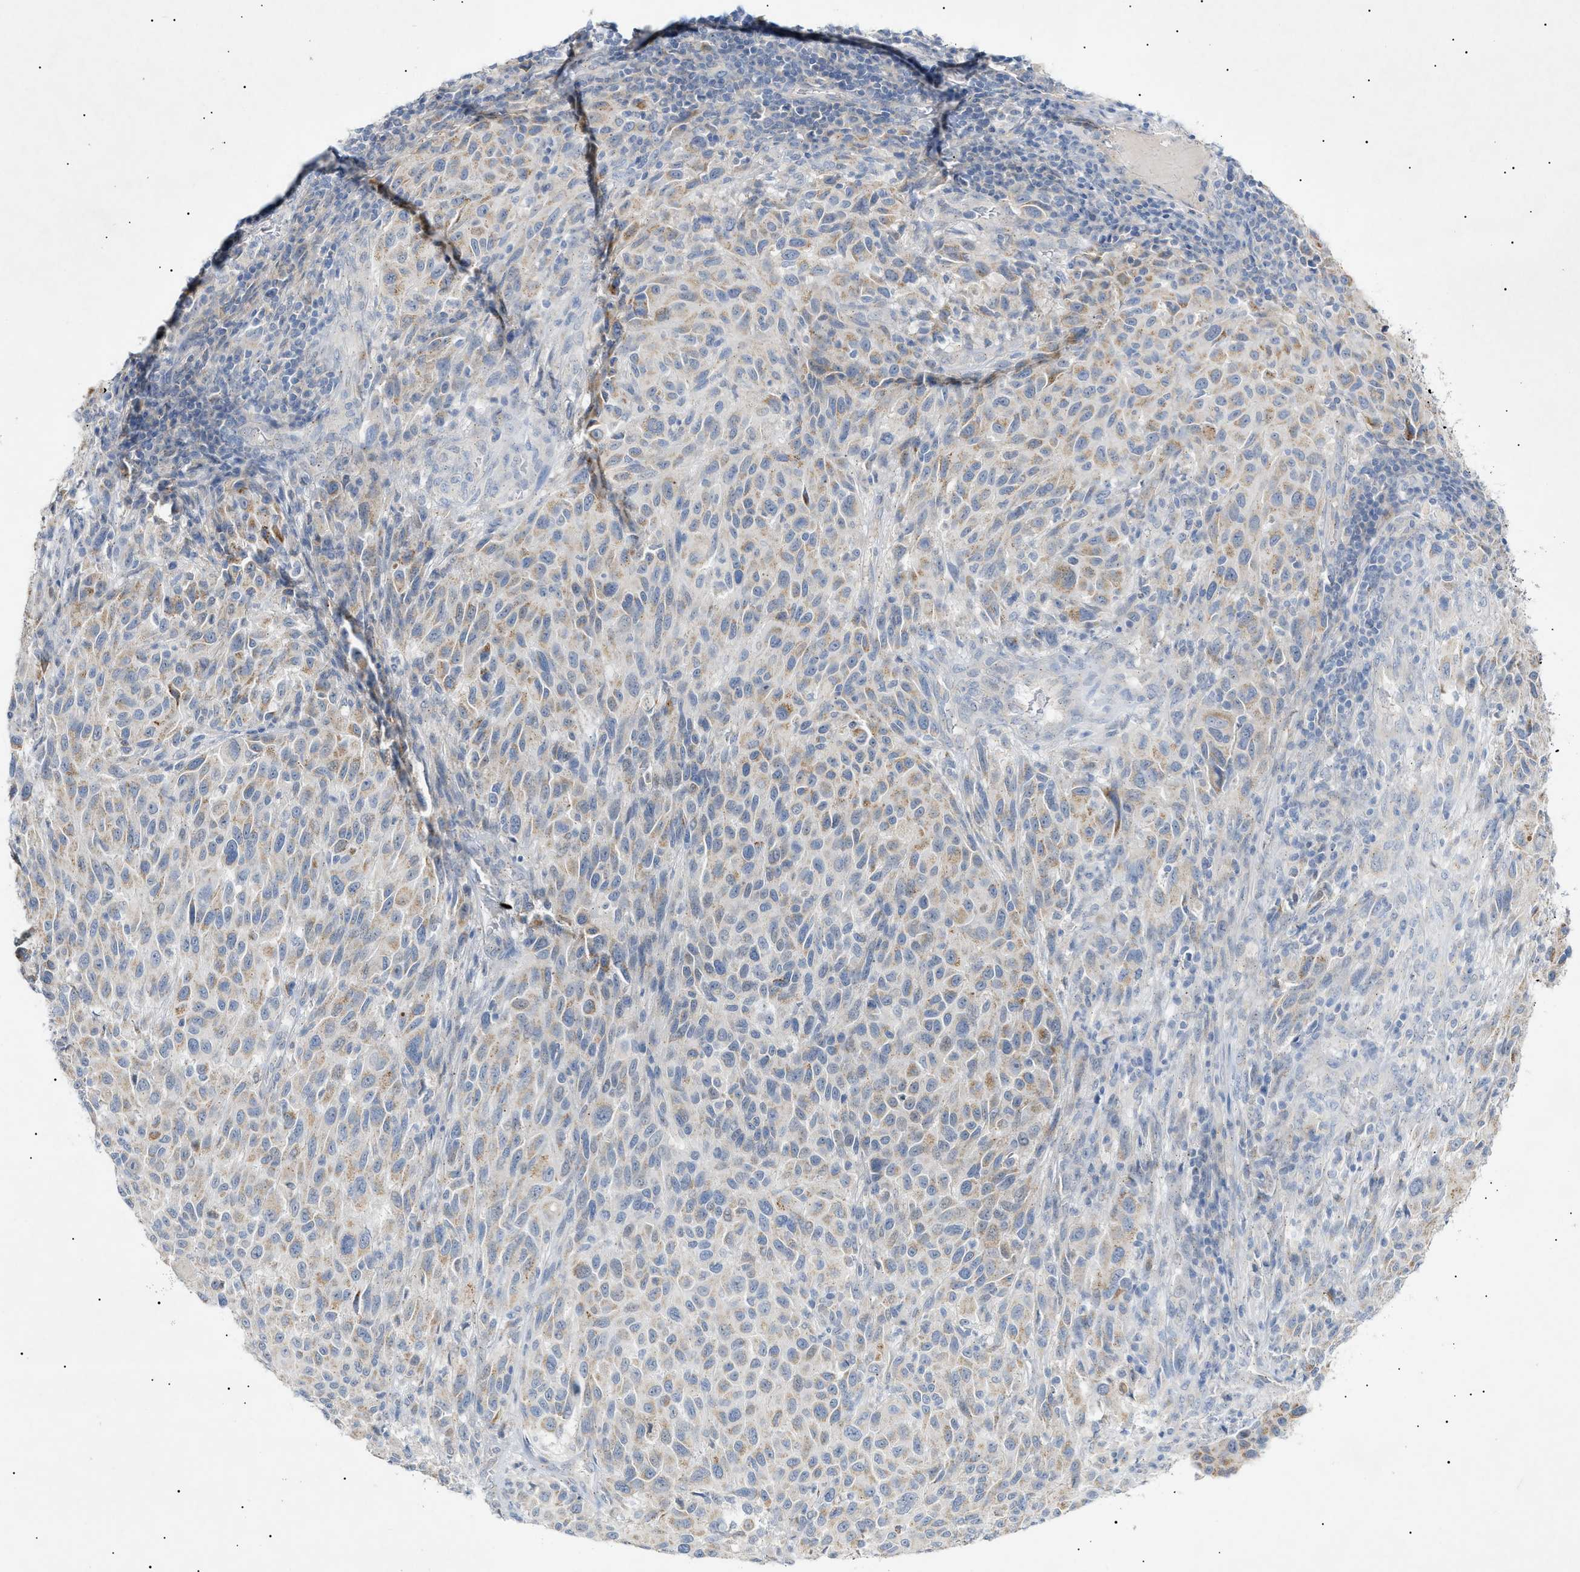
{"staining": {"intensity": "weak", "quantity": "25%-75%", "location": "cytoplasmic/membranous"}, "tissue": "melanoma", "cell_type": "Tumor cells", "image_type": "cancer", "snomed": [{"axis": "morphology", "description": "Malignant melanoma, Metastatic site"}, {"axis": "topography", "description": "Lymph node"}], "caption": "About 25%-75% of tumor cells in human melanoma demonstrate weak cytoplasmic/membranous protein expression as visualized by brown immunohistochemical staining.", "gene": "SLC25A31", "patient": {"sex": "male", "age": 61}}